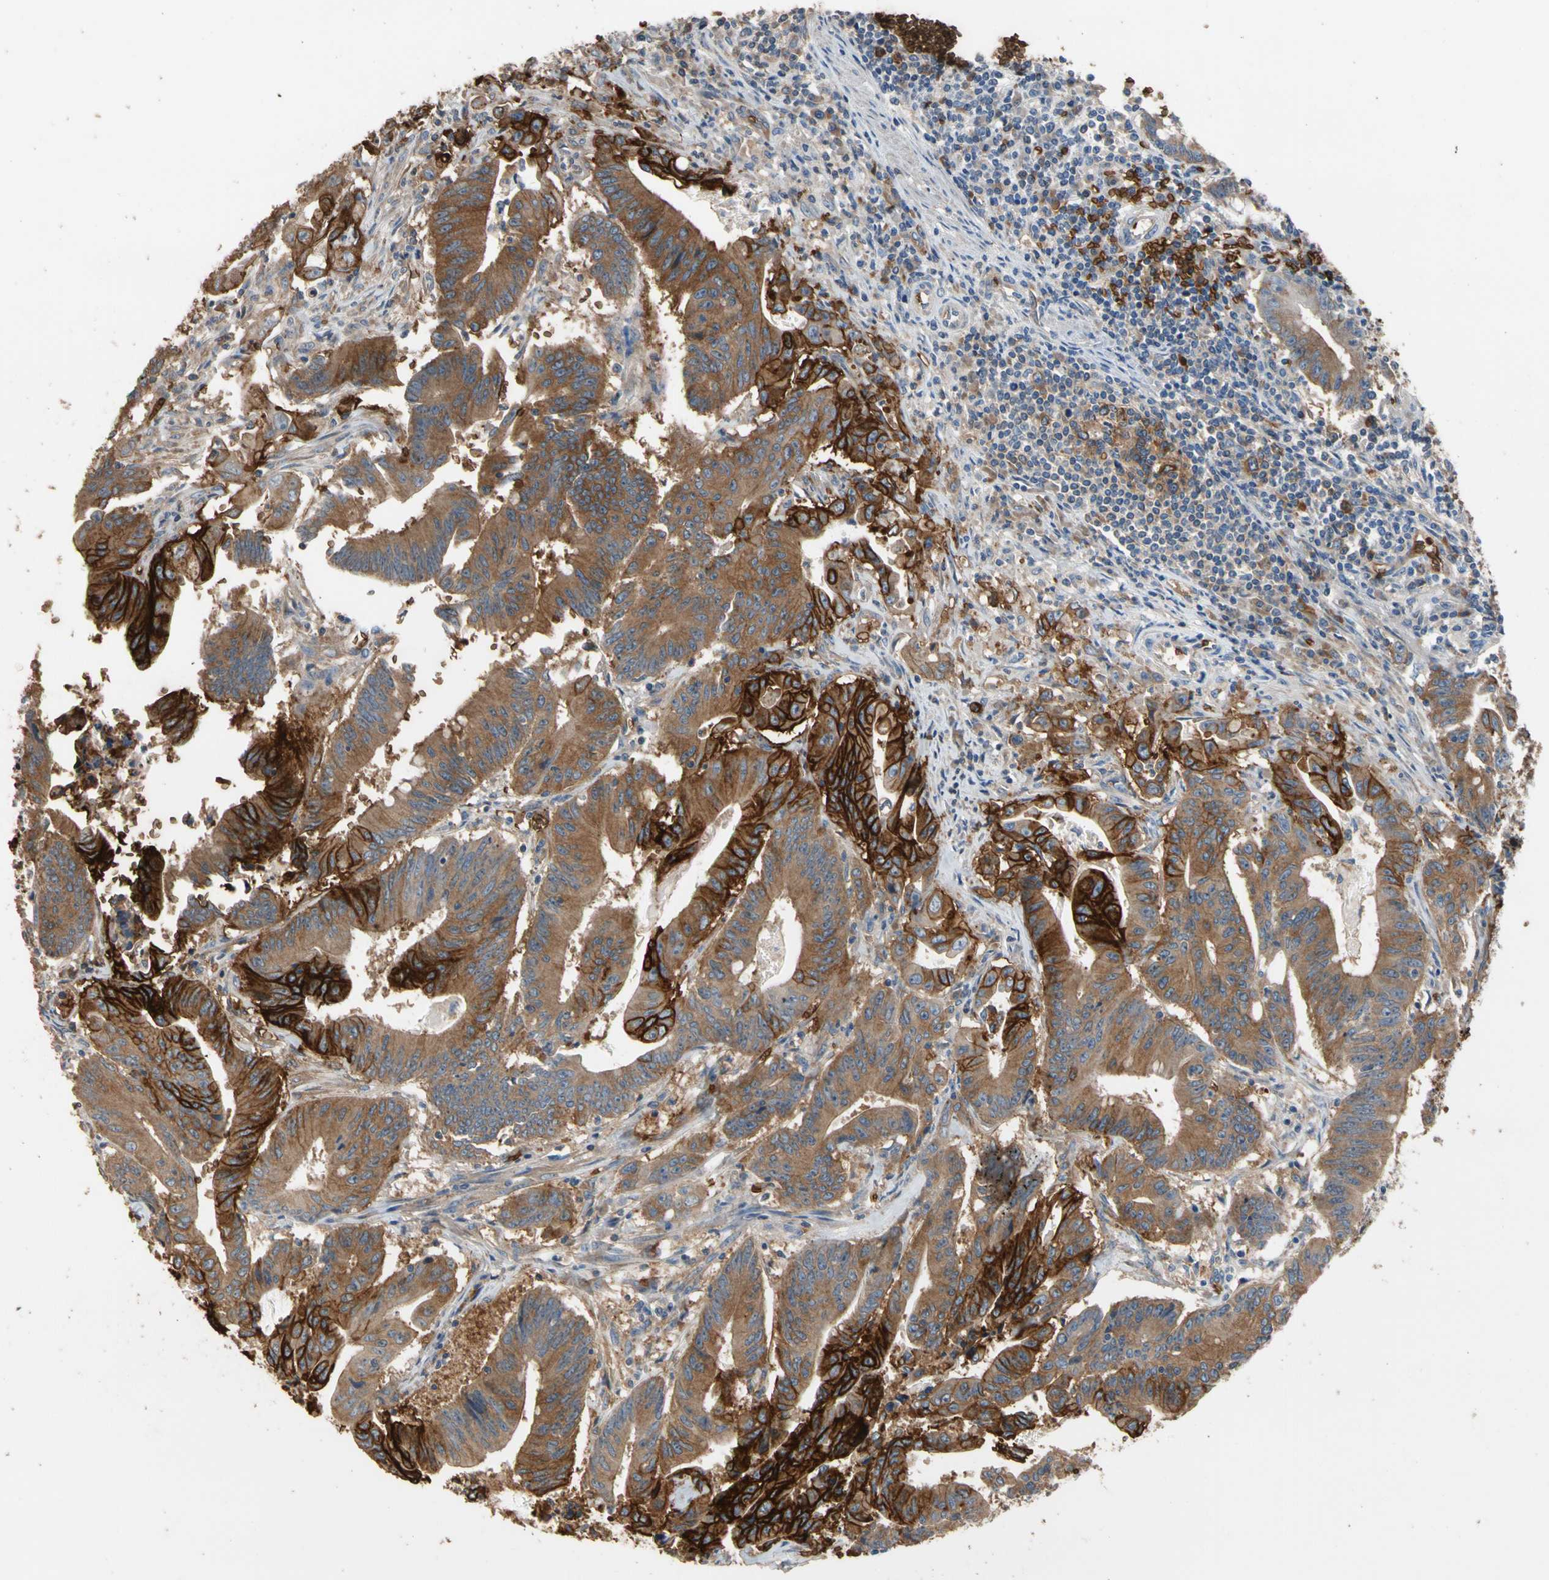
{"staining": {"intensity": "strong", "quantity": ">75%", "location": "cytoplasmic/membranous"}, "tissue": "colorectal cancer", "cell_type": "Tumor cells", "image_type": "cancer", "snomed": [{"axis": "morphology", "description": "Adenocarcinoma, NOS"}, {"axis": "topography", "description": "Colon"}], "caption": "The immunohistochemical stain labels strong cytoplasmic/membranous positivity in tumor cells of colorectal cancer (adenocarcinoma) tissue. Immunohistochemistry stains the protein in brown and the nuclei are stained blue.", "gene": "RIOK2", "patient": {"sex": "male", "age": 45}}